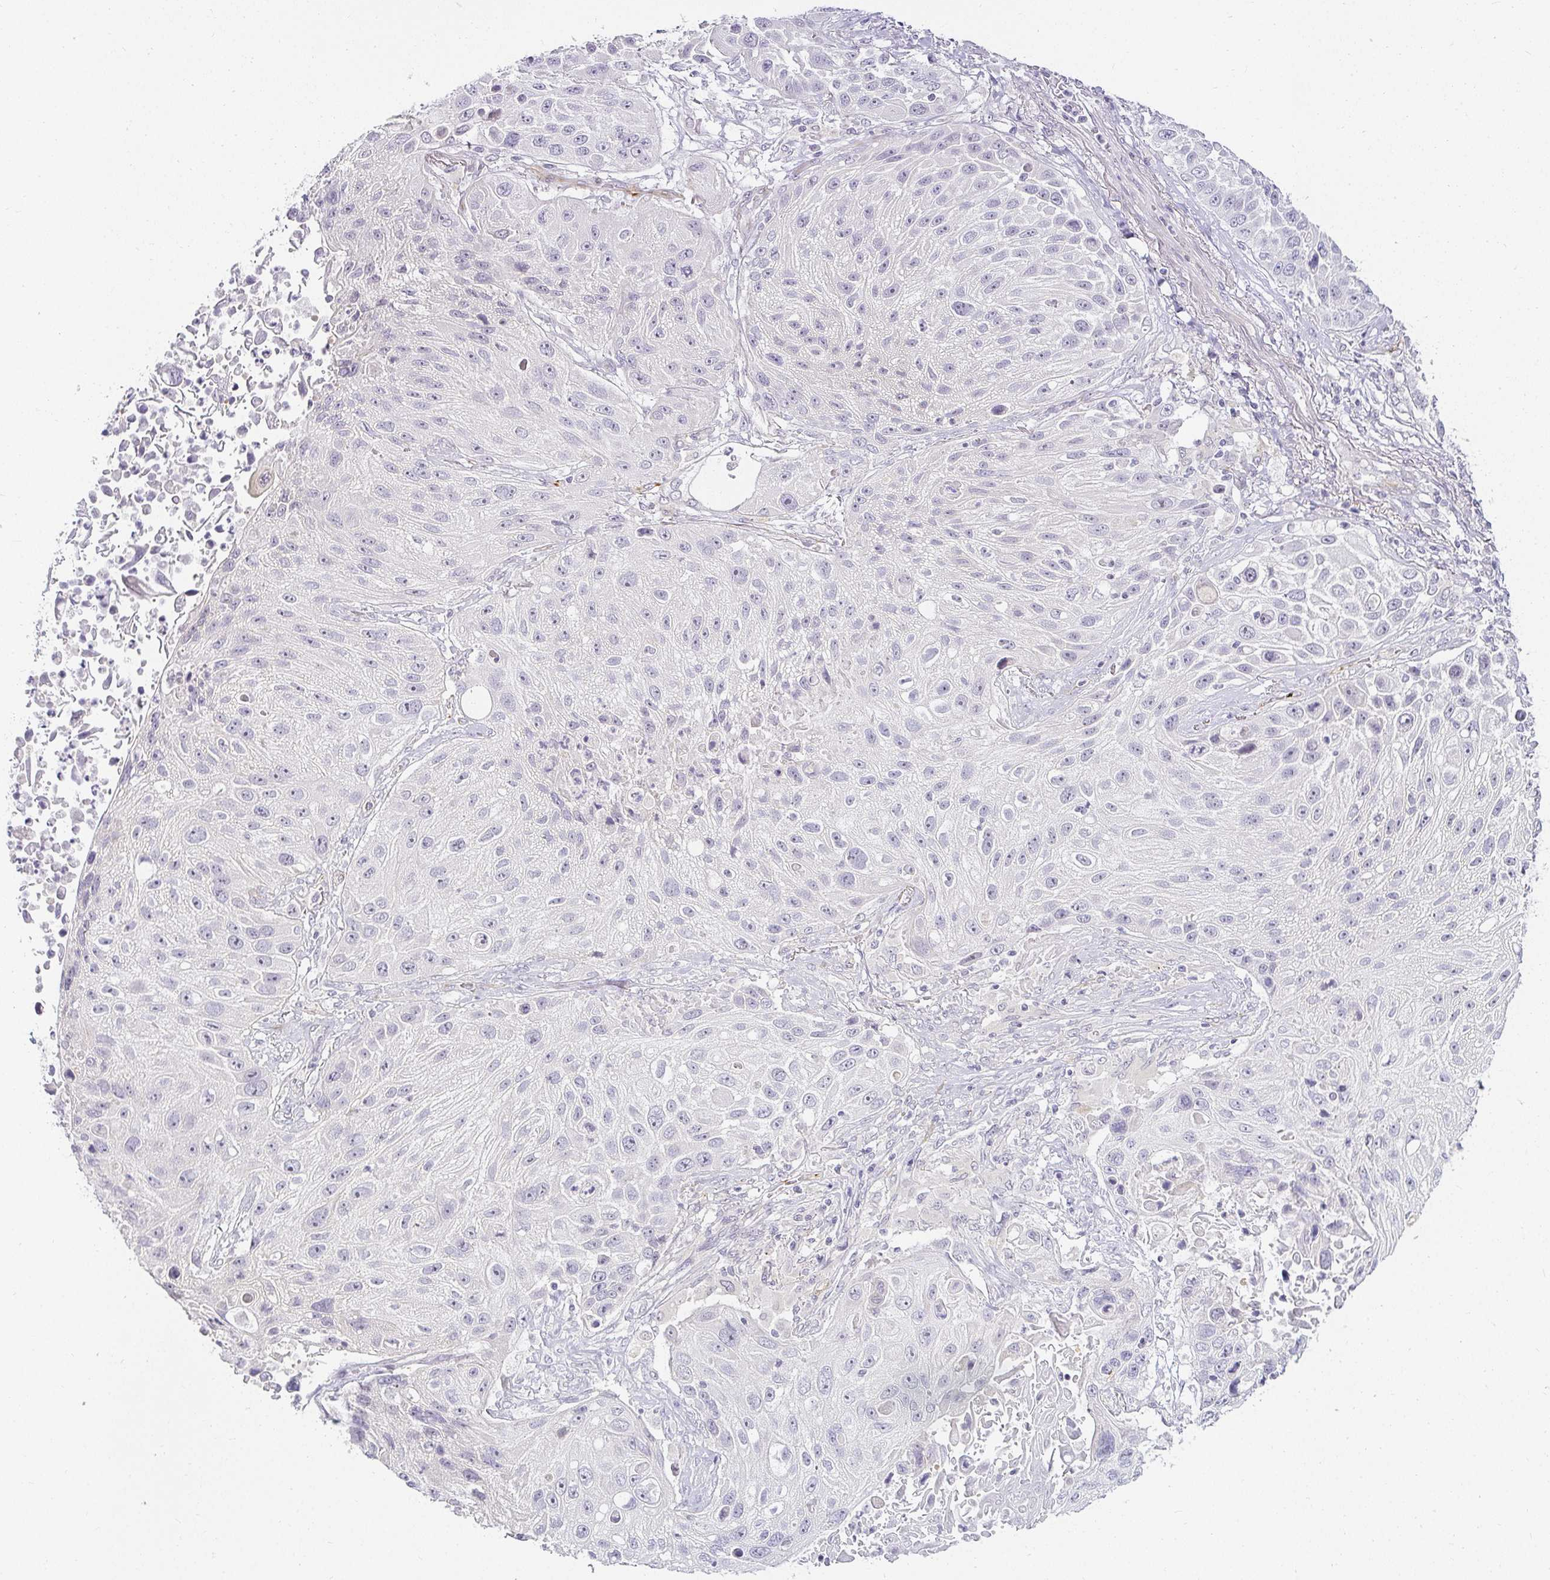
{"staining": {"intensity": "negative", "quantity": "none", "location": "none"}, "tissue": "lung cancer", "cell_type": "Tumor cells", "image_type": "cancer", "snomed": [{"axis": "morphology", "description": "Normal morphology"}, {"axis": "morphology", "description": "Squamous cell carcinoma, NOS"}, {"axis": "topography", "description": "Lymph node"}, {"axis": "topography", "description": "Lung"}], "caption": "An immunohistochemistry (IHC) image of lung cancer is shown. There is no staining in tumor cells of lung cancer. (DAB IHC, high magnification).", "gene": "ACAN", "patient": {"sex": "male", "age": 67}}